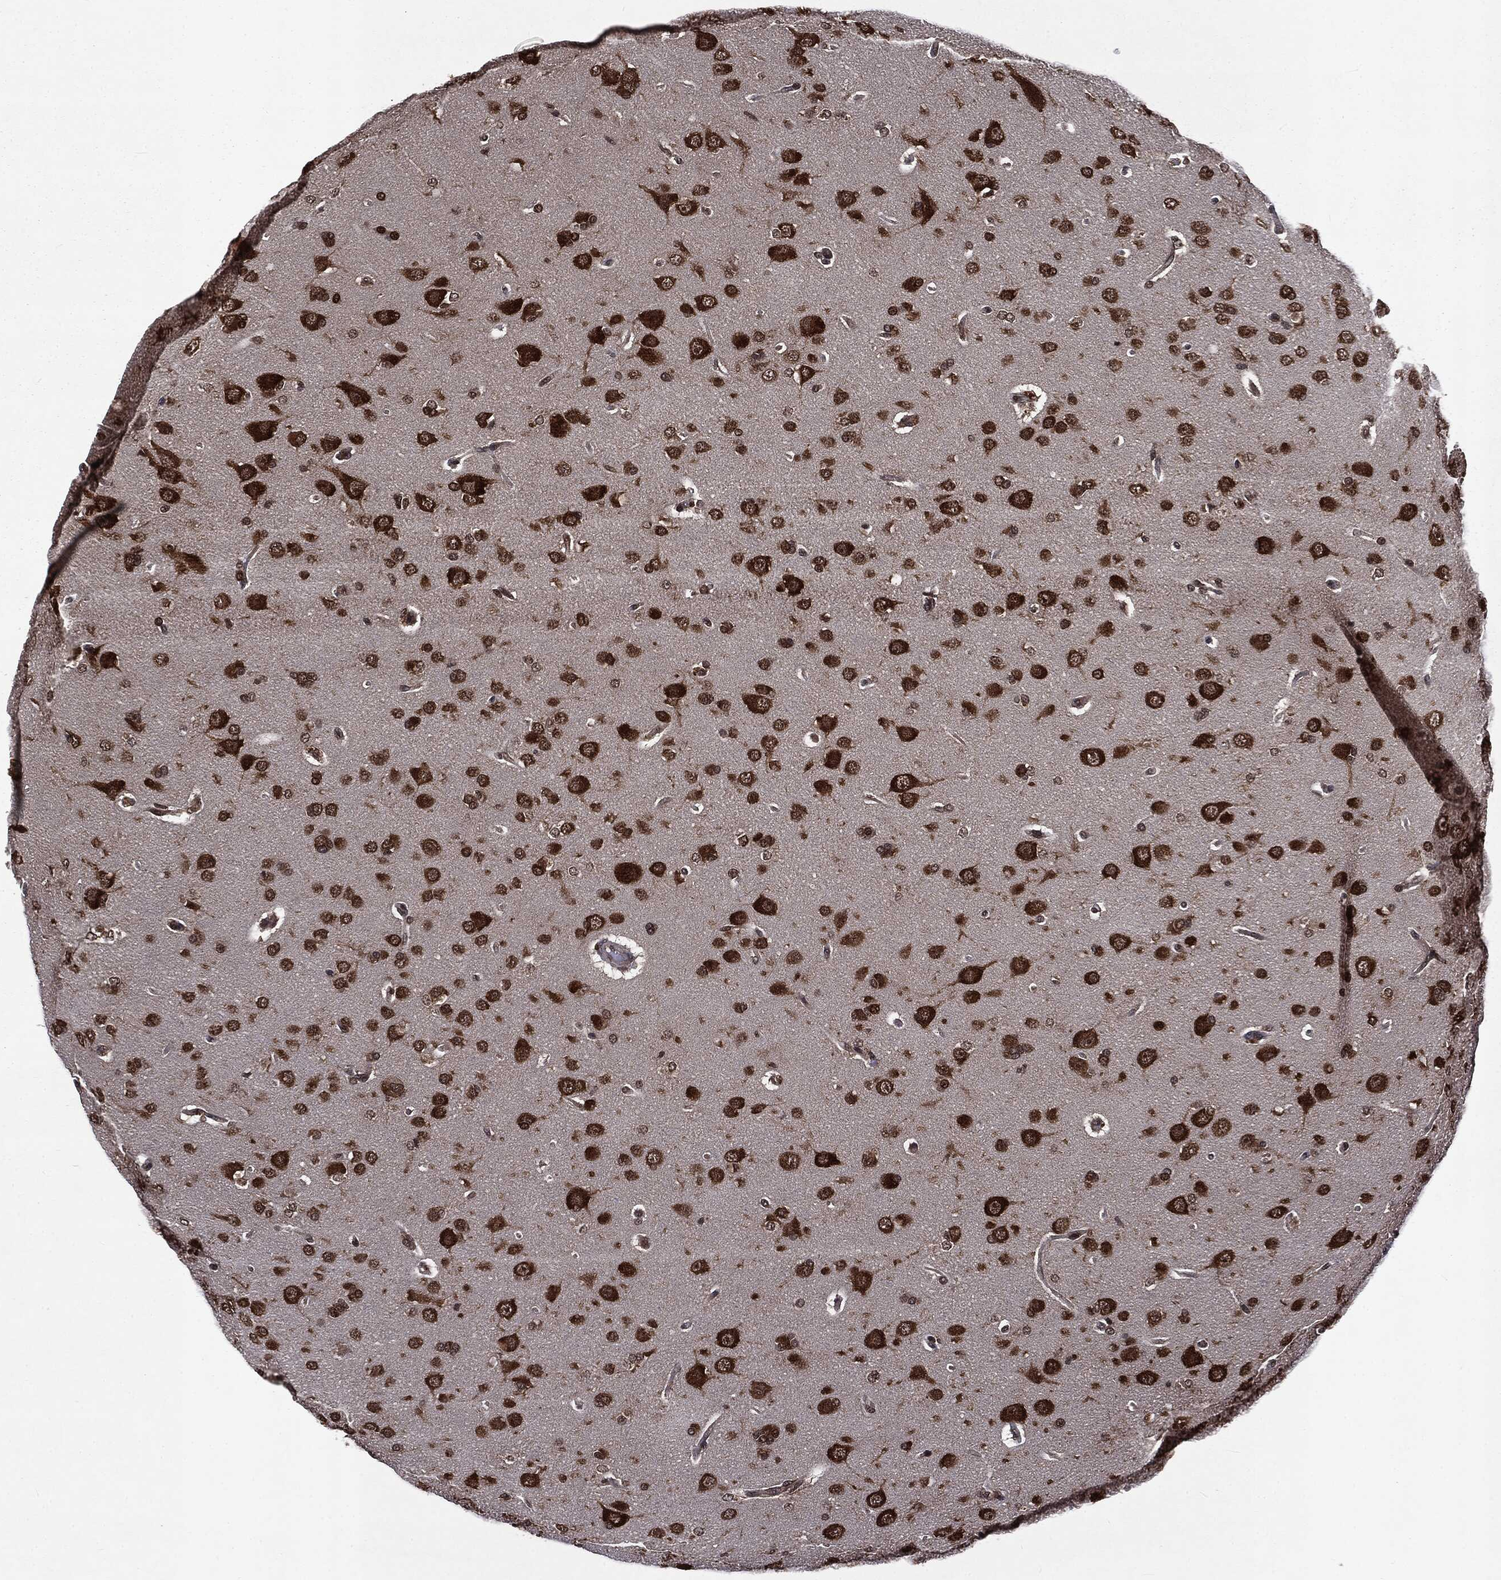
{"staining": {"intensity": "strong", "quantity": ">75%", "location": "cytoplasmic/membranous"}, "tissue": "glioma", "cell_type": "Tumor cells", "image_type": "cancer", "snomed": [{"axis": "morphology", "description": "Glioma, malignant, NOS"}, {"axis": "topography", "description": "Cerebral cortex"}], "caption": "Immunohistochemical staining of glioma (malignant) exhibits high levels of strong cytoplasmic/membranous protein expression in approximately >75% of tumor cells.", "gene": "STAU2", "patient": {"sex": "male", "age": 58}}